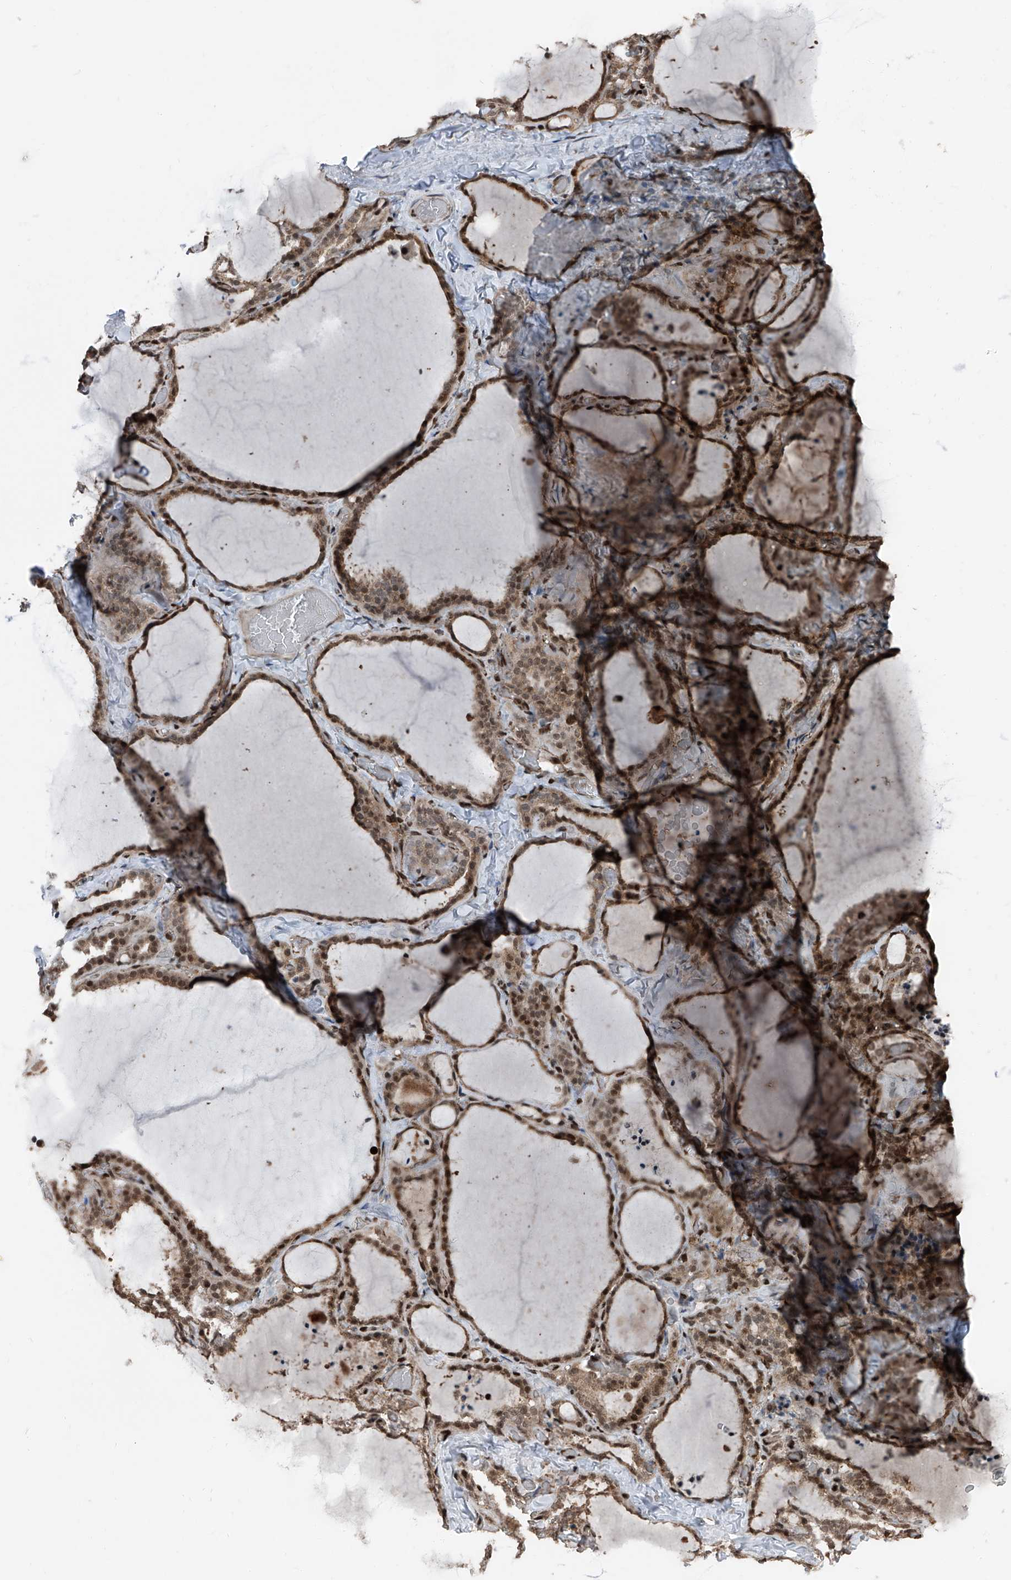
{"staining": {"intensity": "moderate", "quantity": ">75%", "location": "cytoplasmic/membranous,nuclear"}, "tissue": "thyroid gland", "cell_type": "Glandular cells", "image_type": "normal", "snomed": [{"axis": "morphology", "description": "Normal tissue, NOS"}, {"axis": "topography", "description": "Thyroid gland"}], "caption": "Protein staining shows moderate cytoplasmic/membranous,nuclear positivity in about >75% of glandular cells in unremarkable thyroid gland. (brown staining indicates protein expression, while blue staining denotes nuclei).", "gene": "FKBP5", "patient": {"sex": "female", "age": 22}}